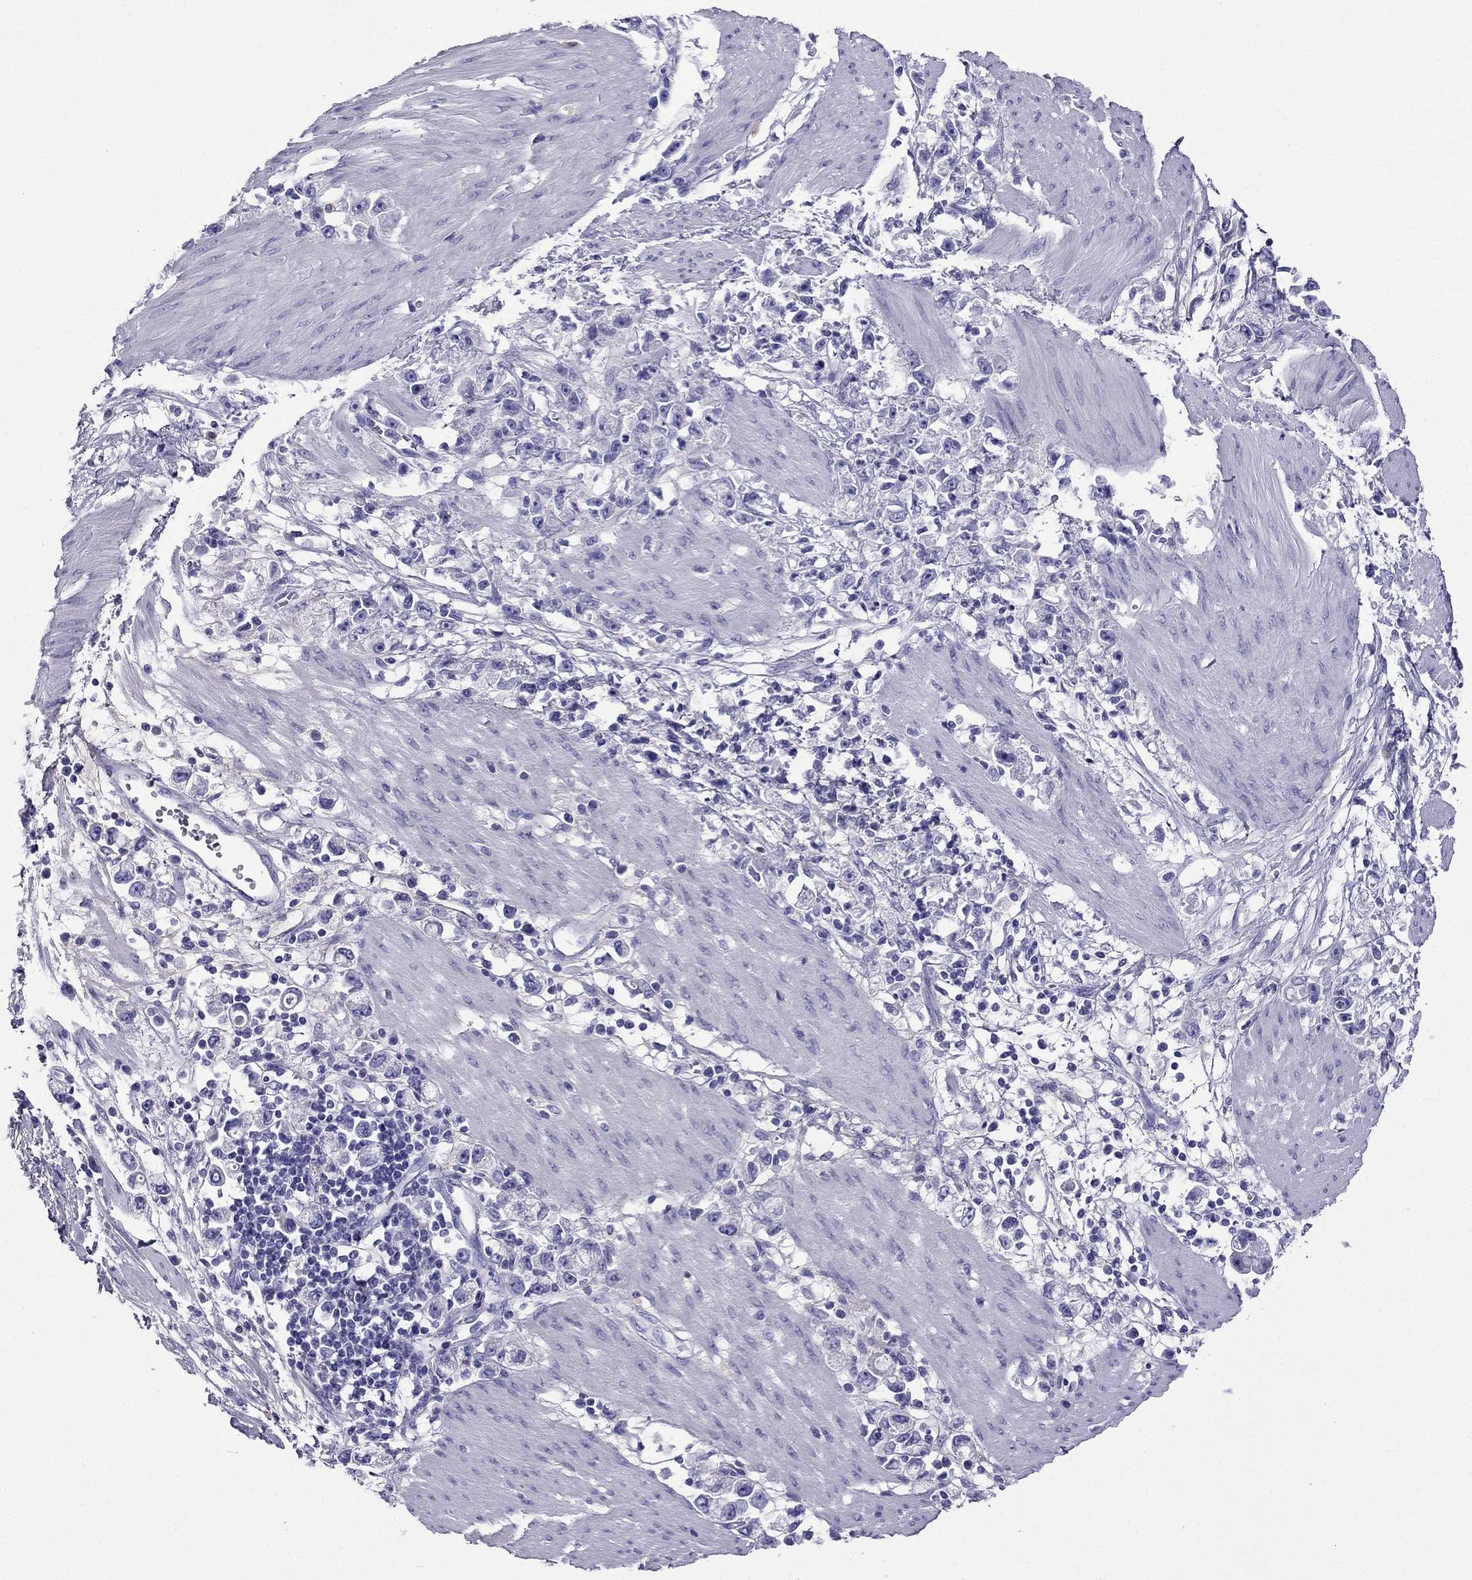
{"staining": {"intensity": "negative", "quantity": "none", "location": "none"}, "tissue": "stomach cancer", "cell_type": "Tumor cells", "image_type": "cancer", "snomed": [{"axis": "morphology", "description": "Adenocarcinoma, NOS"}, {"axis": "topography", "description": "Stomach"}], "caption": "Immunohistochemical staining of human stomach cancer shows no significant positivity in tumor cells.", "gene": "ARR3", "patient": {"sex": "female", "age": 59}}